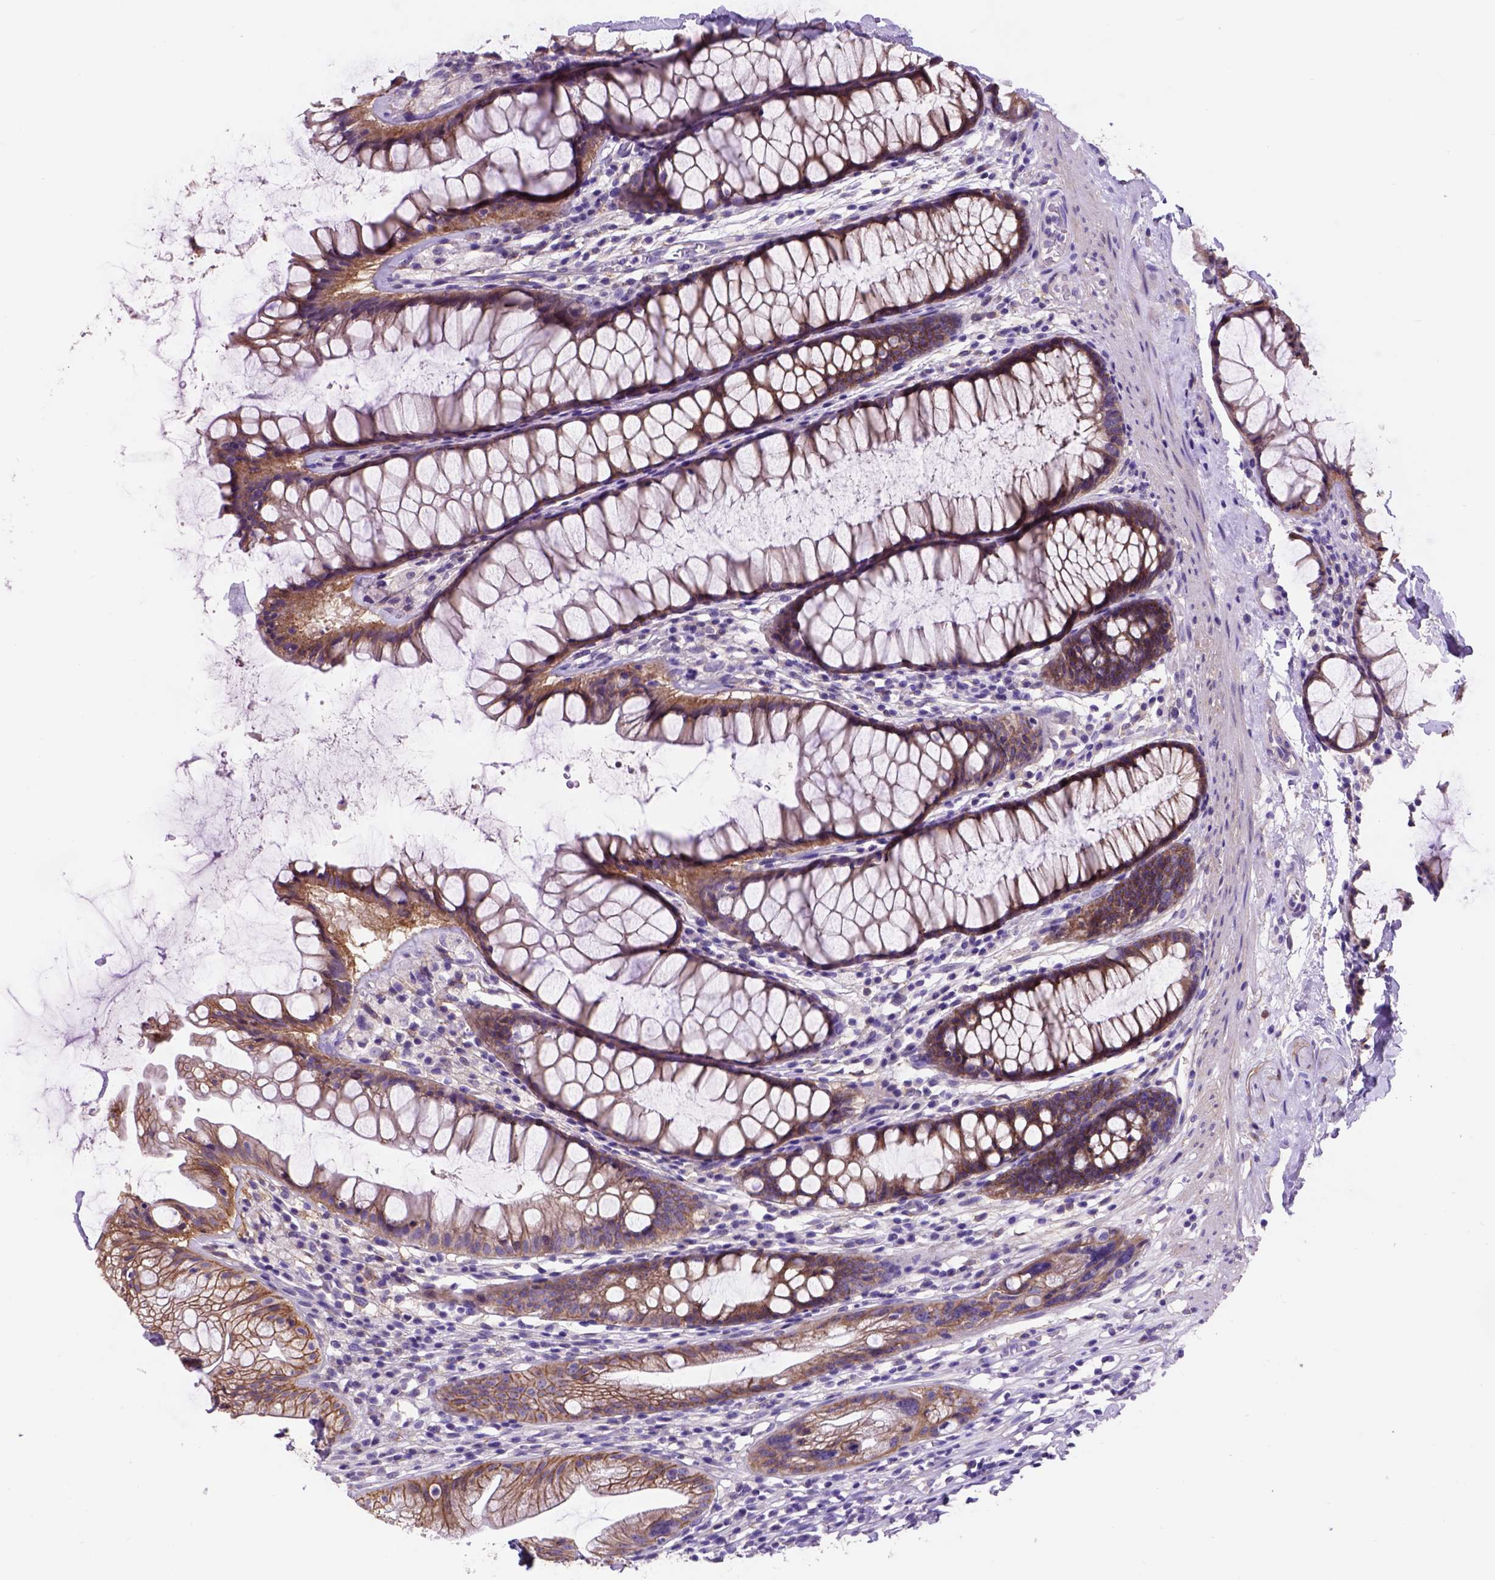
{"staining": {"intensity": "weak", "quantity": ">75%", "location": "cytoplasmic/membranous"}, "tissue": "rectum", "cell_type": "Glandular cells", "image_type": "normal", "snomed": [{"axis": "morphology", "description": "Normal tissue, NOS"}, {"axis": "topography", "description": "Rectum"}], "caption": "Rectum stained with immunohistochemistry (IHC) shows weak cytoplasmic/membranous expression in approximately >75% of glandular cells. (DAB (3,3'-diaminobenzidine) IHC, brown staining for protein, blue staining for nuclei).", "gene": "EGFR", "patient": {"sex": "male", "age": 72}}